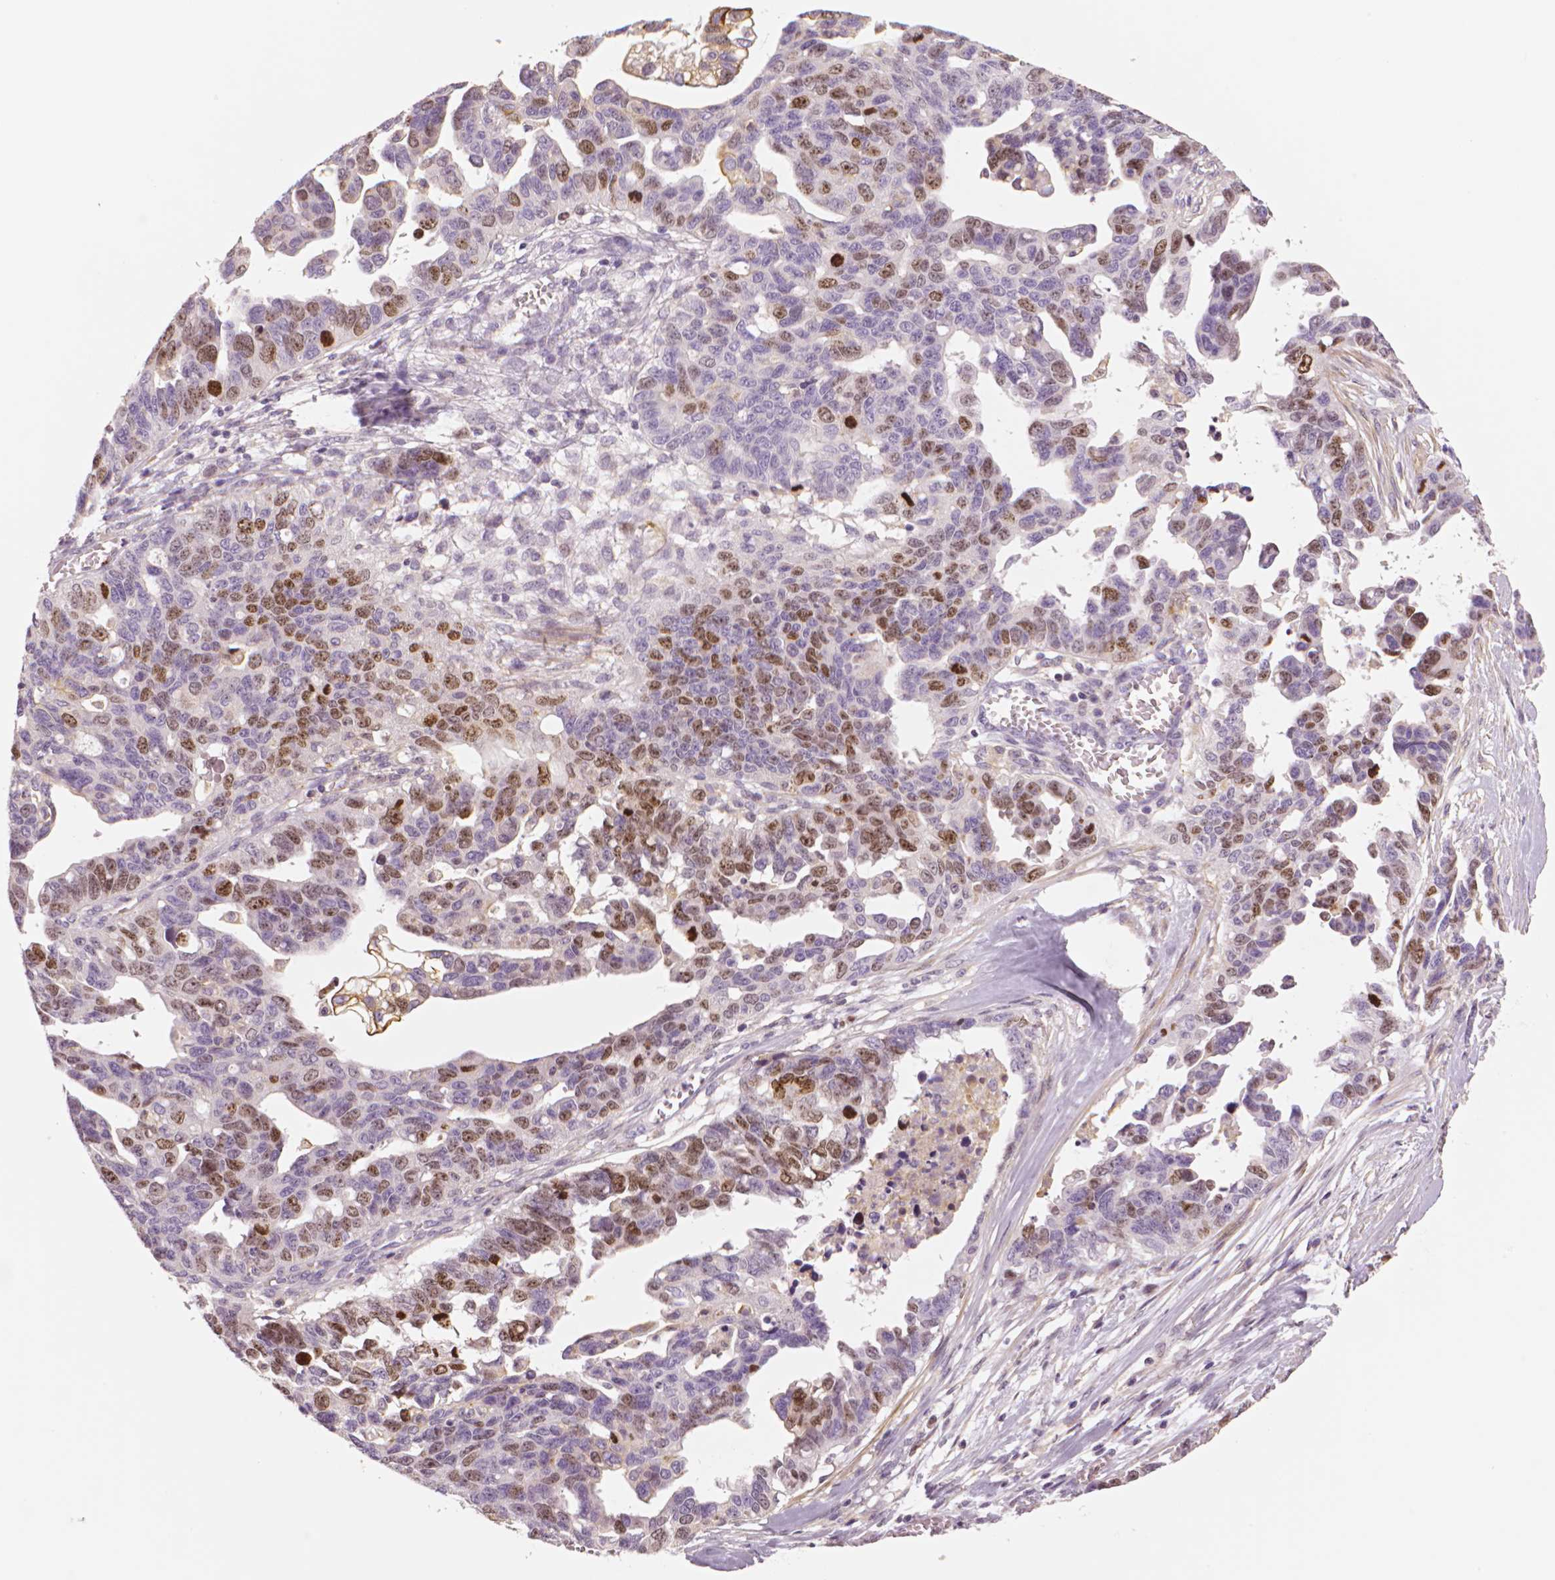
{"staining": {"intensity": "moderate", "quantity": "25%-75%", "location": "nuclear"}, "tissue": "ovarian cancer", "cell_type": "Tumor cells", "image_type": "cancer", "snomed": [{"axis": "morphology", "description": "Cystadenocarcinoma, serous, NOS"}, {"axis": "topography", "description": "Ovary"}], "caption": "An image of ovarian cancer (serous cystadenocarcinoma) stained for a protein shows moderate nuclear brown staining in tumor cells.", "gene": "MKI67", "patient": {"sex": "female", "age": 69}}